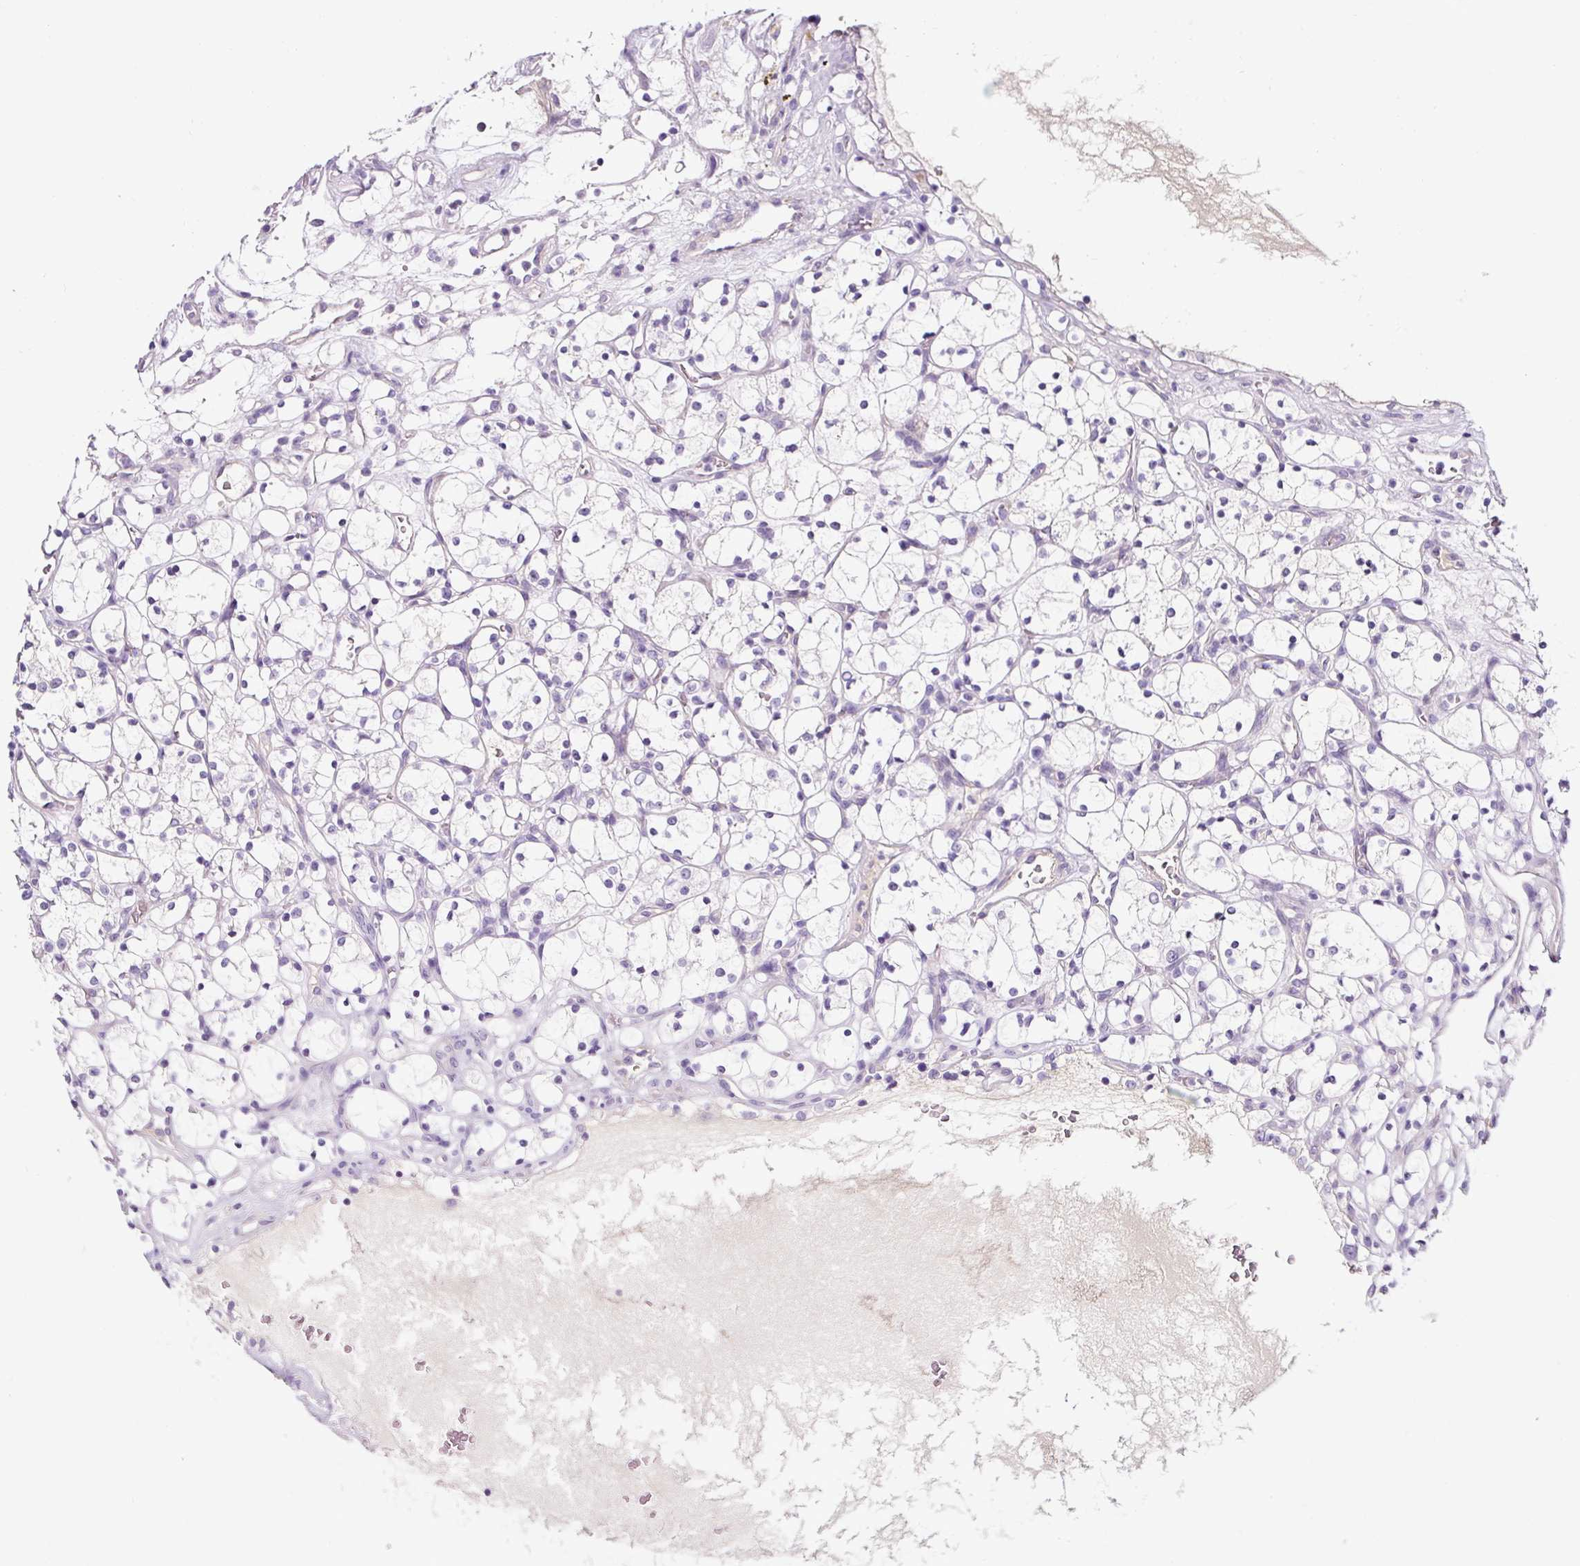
{"staining": {"intensity": "negative", "quantity": "none", "location": "none"}, "tissue": "renal cancer", "cell_type": "Tumor cells", "image_type": "cancer", "snomed": [{"axis": "morphology", "description": "Adenocarcinoma, NOS"}, {"axis": "topography", "description": "Kidney"}], "caption": "DAB immunohistochemical staining of renal cancer (adenocarcinoma) displays no significant positivity in tumor cells.", "gene": "OR14A2", "patient": {"sex": "female", "age": 69}}